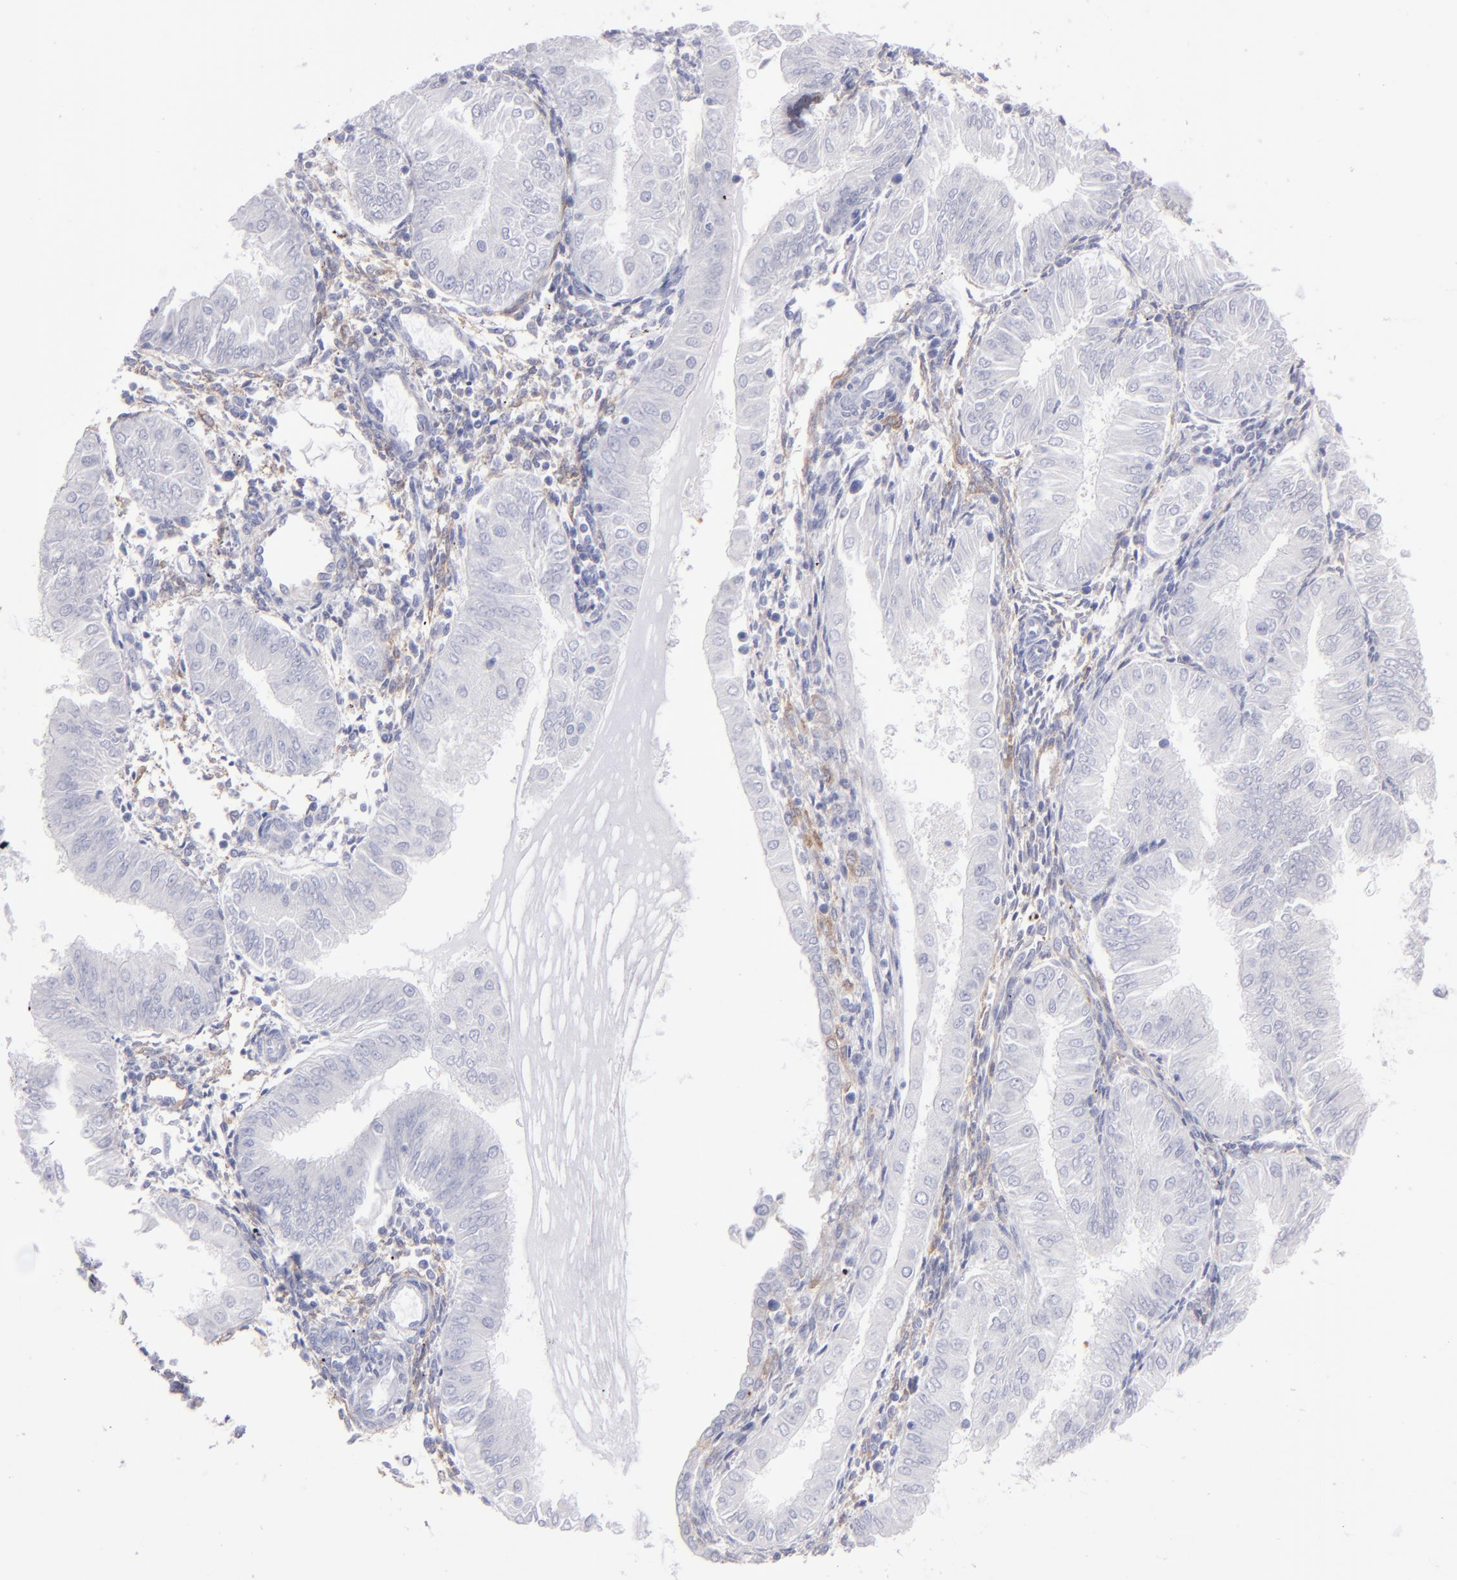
{"staining": {"intensity": "negative", "quantity": "none", "location": "none"}, "tissue": "endometrial cancer", "cell_type": "Tumor cells", "image_type": "cancer", "snomed": [{"axis": "morphology", "description": "Adenocarcinoma, NOS"}, {"axis": "topography", "description": "Endometrium"}], "caption": "Endometrial cancer (adenocarcinoma) stained for a protein using immunohistochemistry (IHC) reveals no expression tumor cells.", "gene": "AHNAK2", "patient": {"sex": "female", "age": 53}}